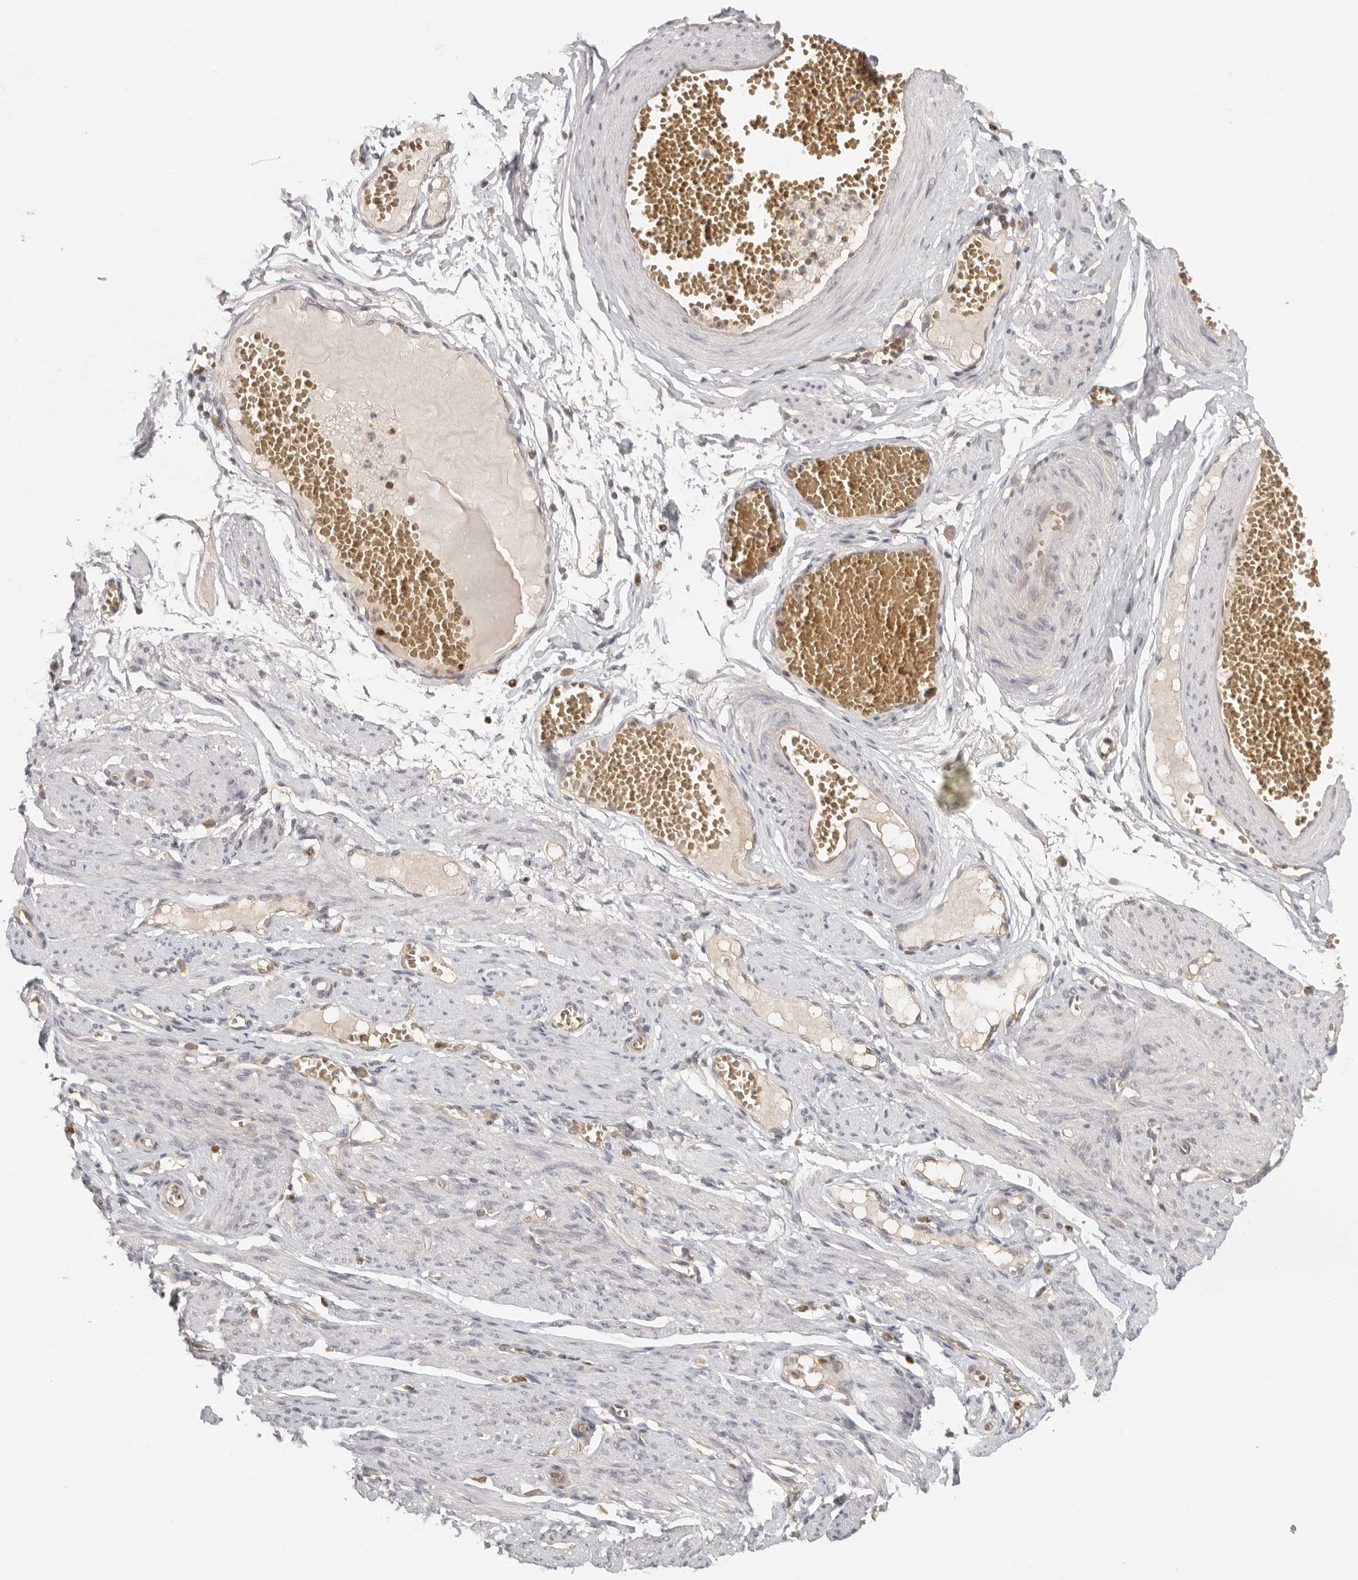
{"staining": {"intensity": "weak", "quantity": ">75%", "location": "cytoplasmic/membranous"}, "tissue": "adipose tissue", "cell_type": "Adipocytes", "image_type": "normal", "snomed": [{"axis": "morphology", "description": "Normal tissue, NOS"}, {"axis": "topography", "description": "Smooth muscle"}, {"axis": "topography", "description": "Peripheral nerve tissue"}], "caption": "Immunohistochemical staining of unremarkable human adipose tissue exhibits low levels of weak cytoplasmic/membranous staining in approximately >75% of adipocytes. (DAB (3,3'-diaminobenzidine) IHC with brightfield microscopy, high magnification).", "gene": "PSMA5", "patient": {"sex": "female", "age": 39}}